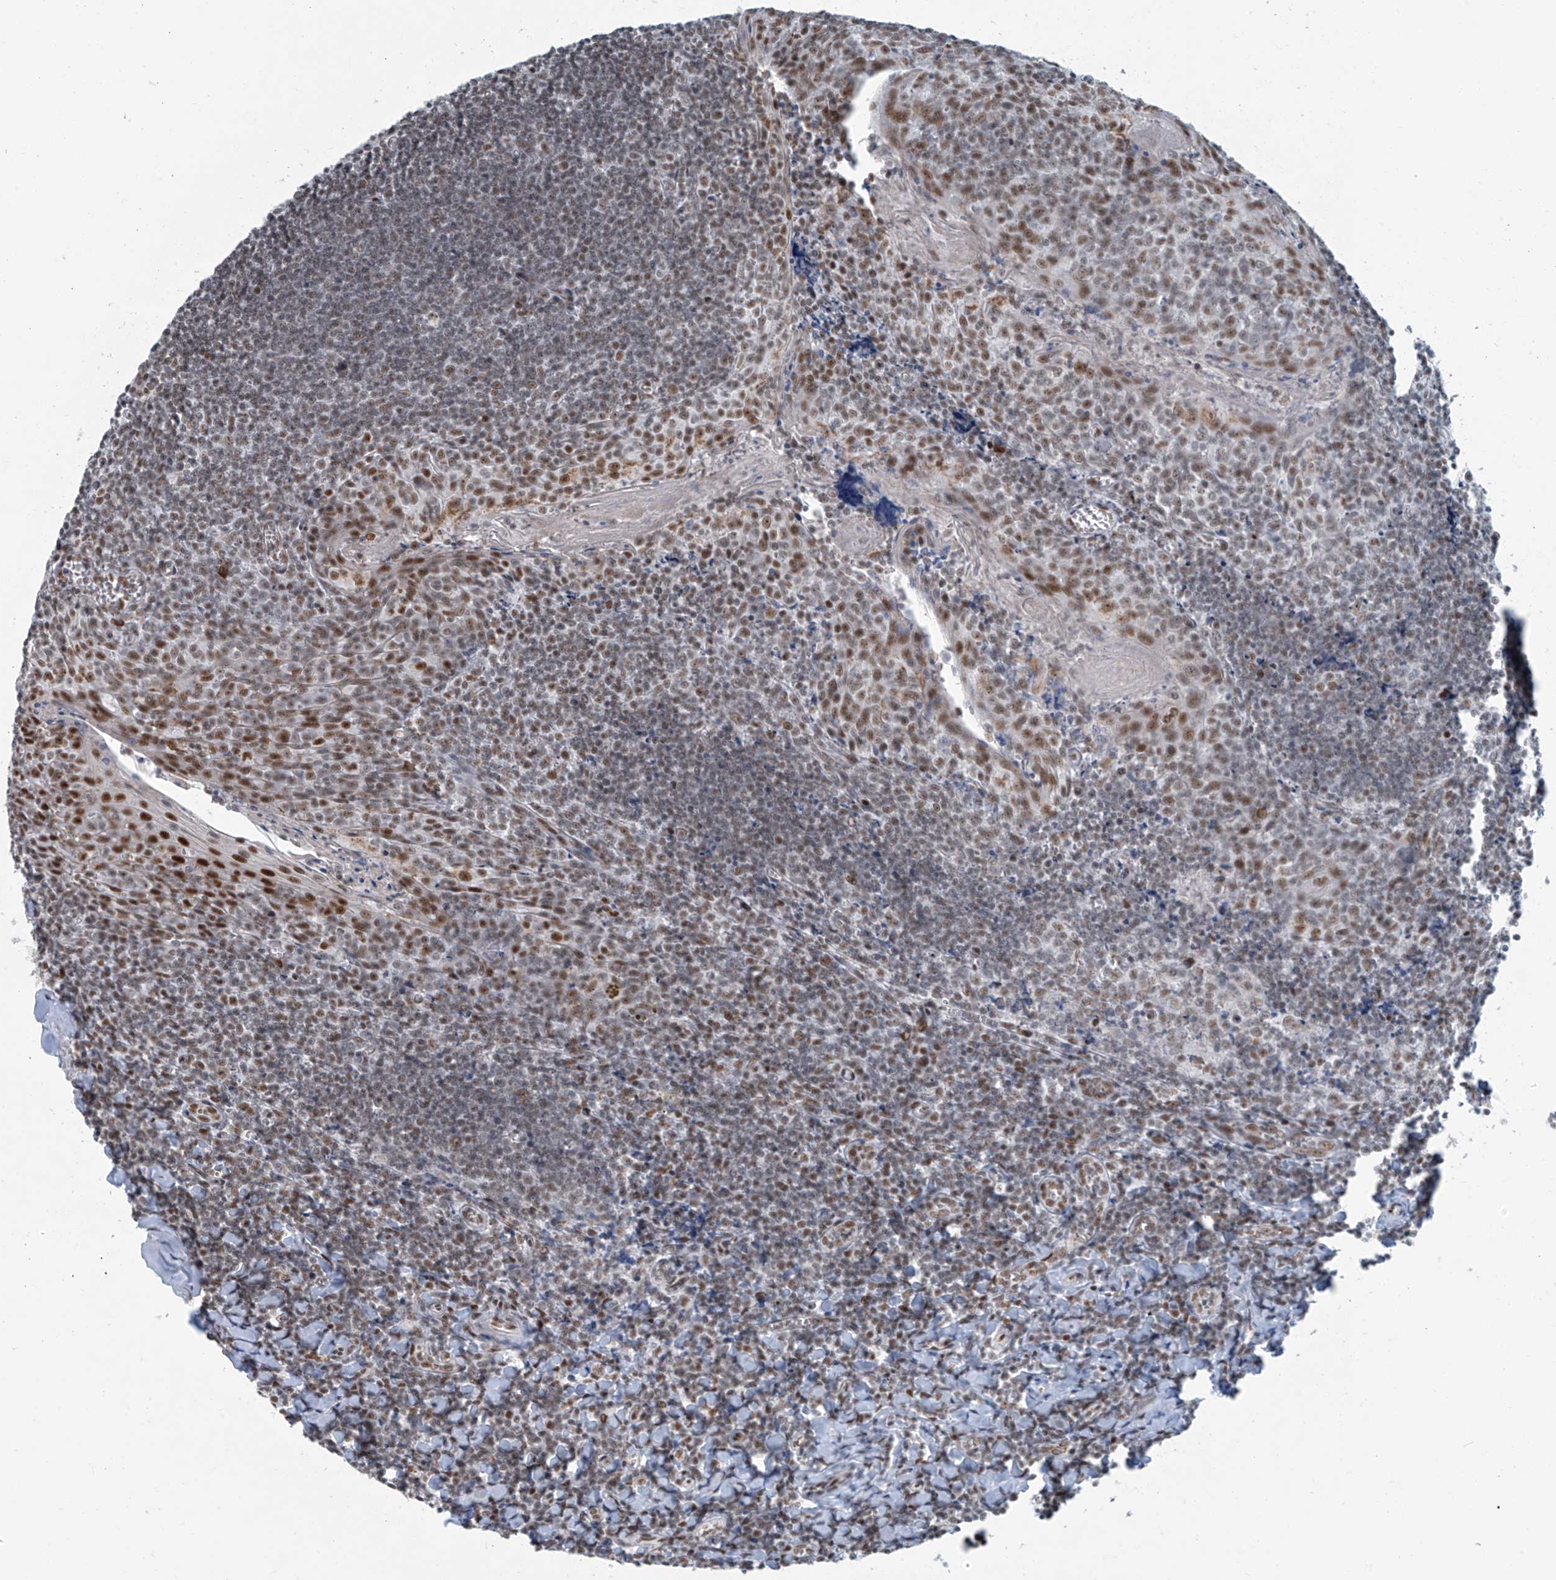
{"staining": {"intensity": "moderate", "quantity": ">75%", "location": "nuclear"}, "tissue": "tonsil", "cell_type": "Germinal center cells", "image_type": "normal", "snomed": [{"axis": "morphology", "description": "Normal tissue, NOS"}, {"axis": "topography", "description": "Tonsil"}], "caption": "Moderate nuclear protein positivity is identified in about >75% of germinal center cells in tonsil. The staining is performed using DAB brown chromogen to label protein expression. The nuclei are counter-stained blue using hematoxylin.", "gene": "ENSG00000257390", "patient": {"sex": "male", "age": 27}}